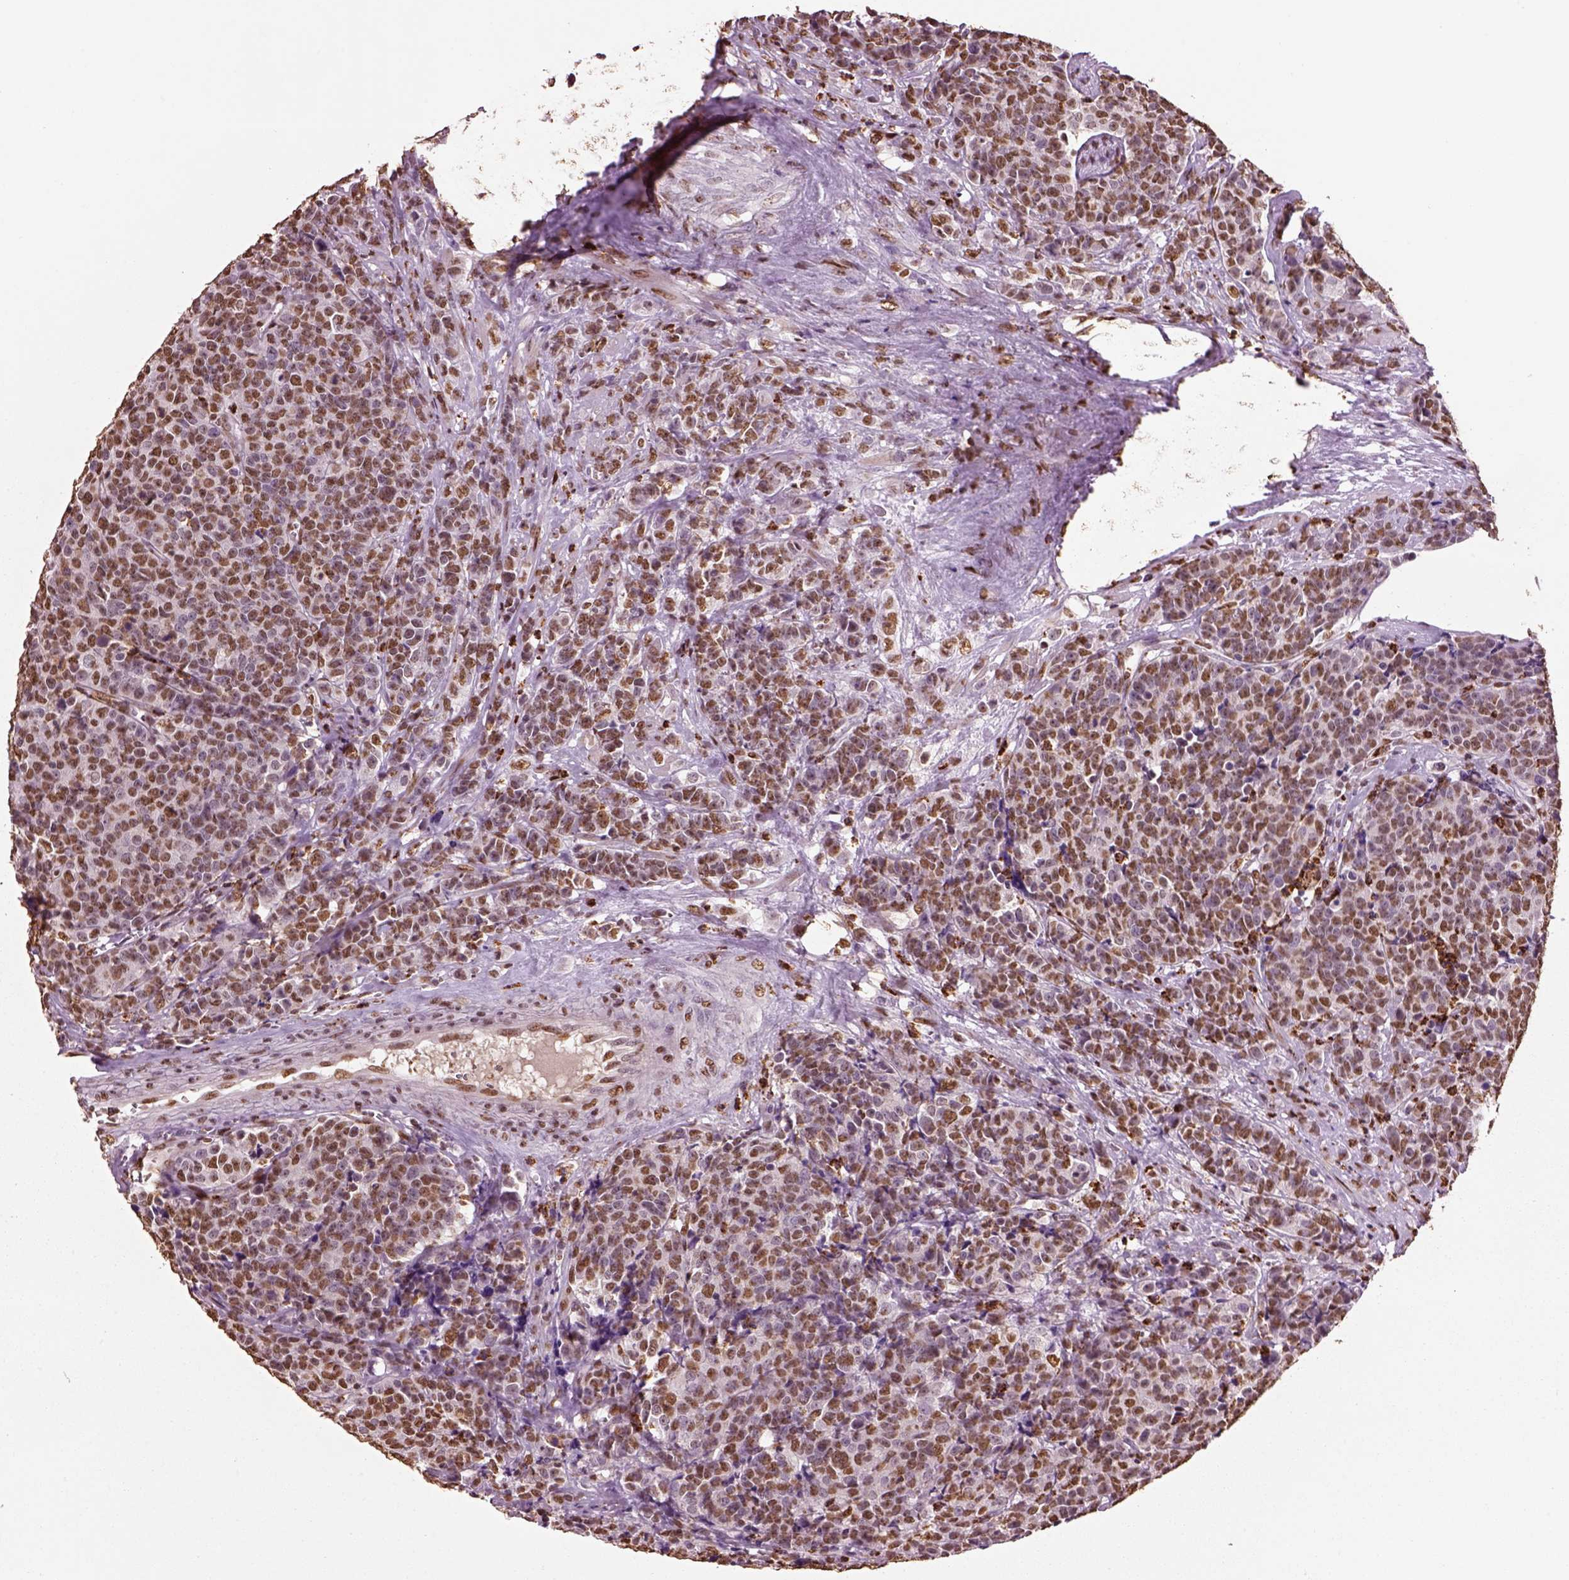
{"staining": {"intensity": "moderate", "quantity": ">75%", "location": "nuclear"}, "tissue": "prostate cancer", "cell_type": "Tumor cells", "image_type": "cancer", "snomed": [{"axis": "morphology", "description": "Adenocarcinoma, NOS"}, {"axis": "topography", "description": "Prostate"}], "caption": "Protein staining by immunohistochemistry (IHC) shows moderate nuclear staining in about >75% of tumor cells in prostate cancer (adenocarcinoma).", "gene": "DDX3X", "patient": {"sex": "male", "age": 67}}